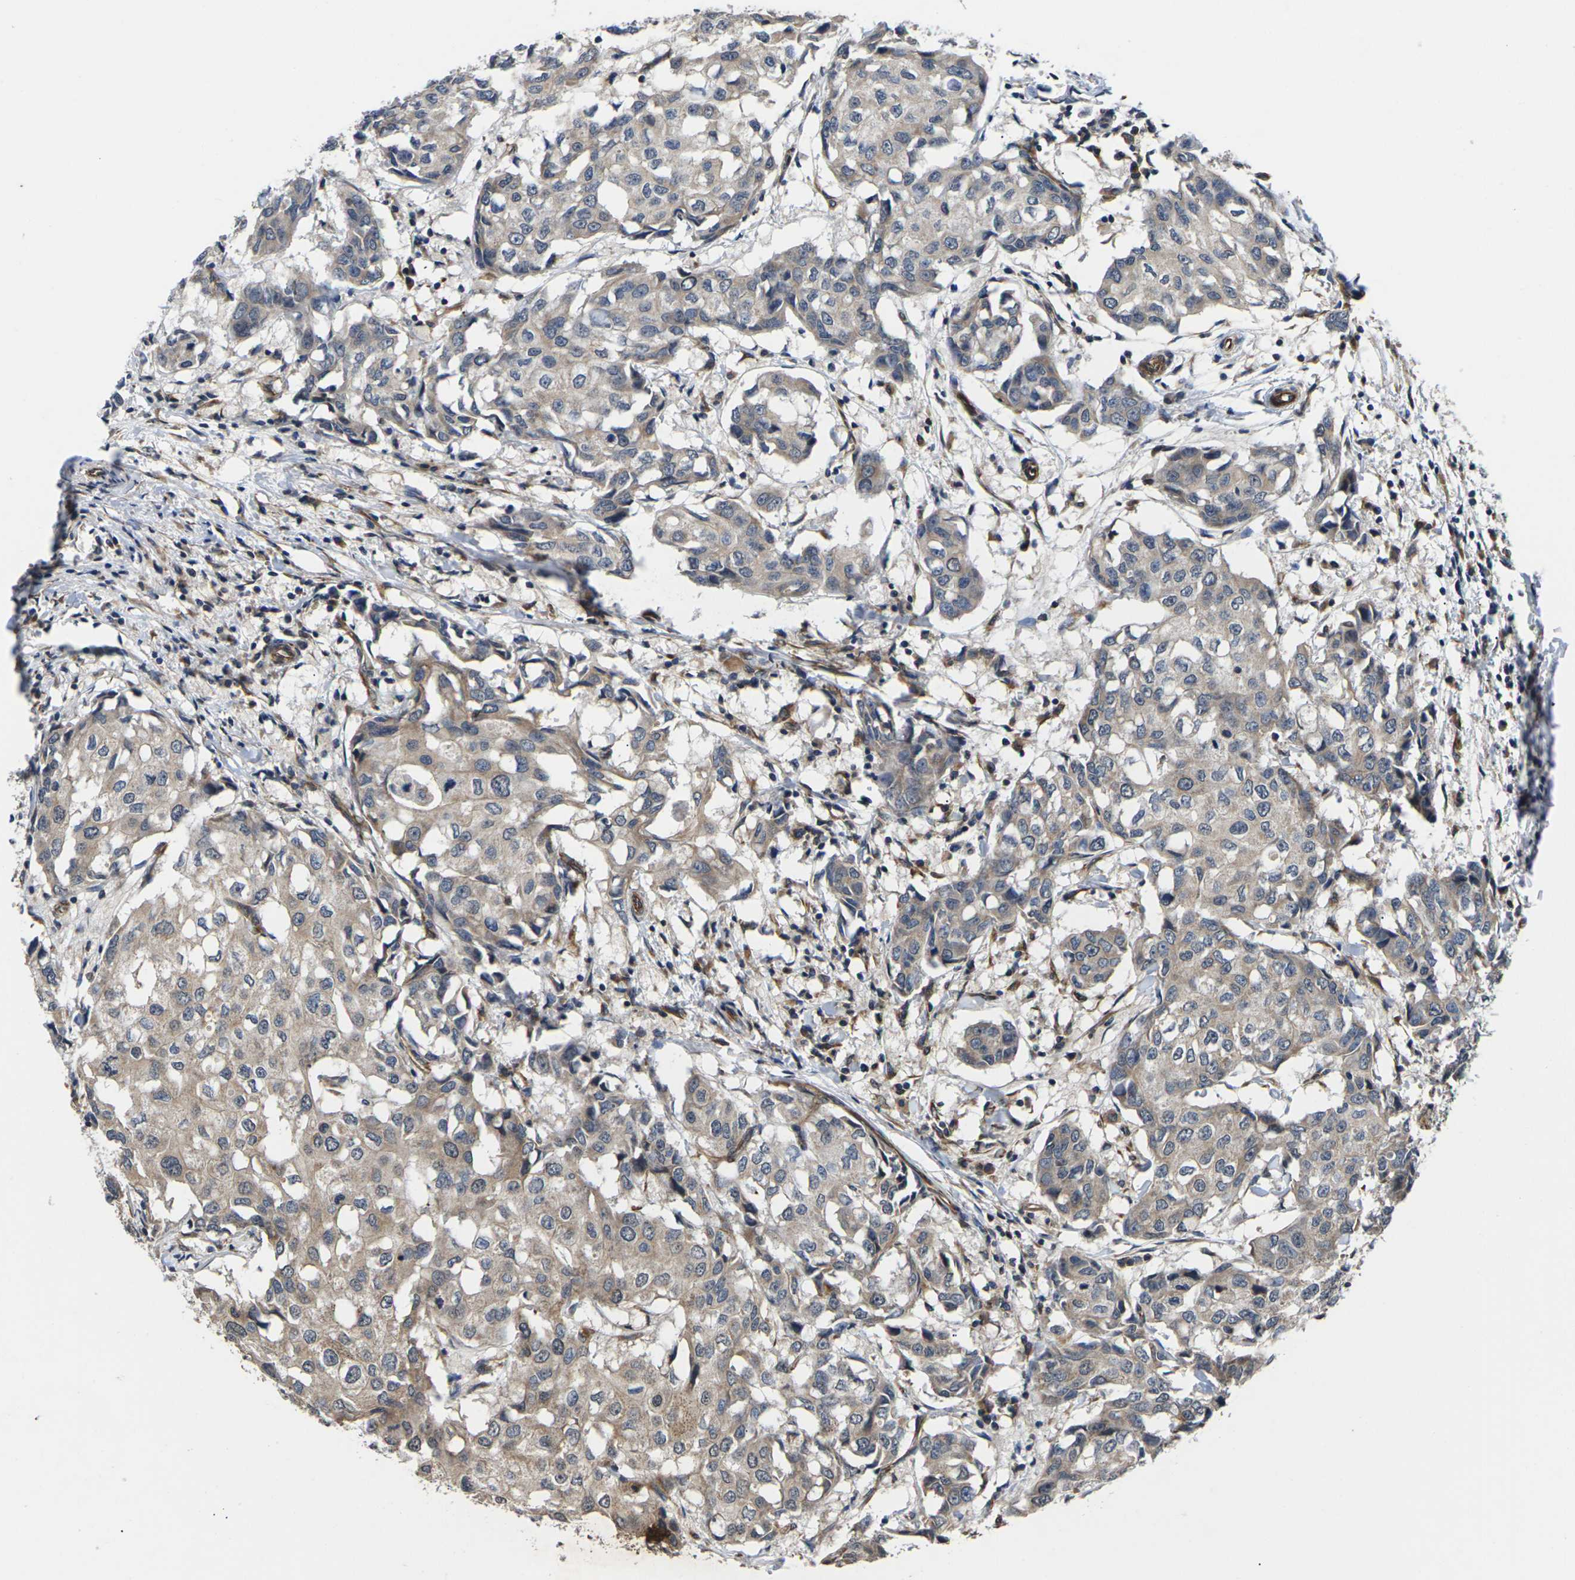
{"staining": {"intensity": "moderate", "quantity": ">75%", "location": "cytoplasmic/membranous"}, "tissue": "breast cancer", "cell_type": "Tumor cells", "image_type": "cancer", "snomed": [{"axis": "morphology", "description": "Duct carcinoma"}, {"axis": "topography", "description": "Breast"}], "caption": "Breast cancer tissue exhibits moderate cytoplasmic/membranous positivity in approximately >75% of tumor cells", "gene": "DKK2", "patient": {"sex": "female", "age": 27}}